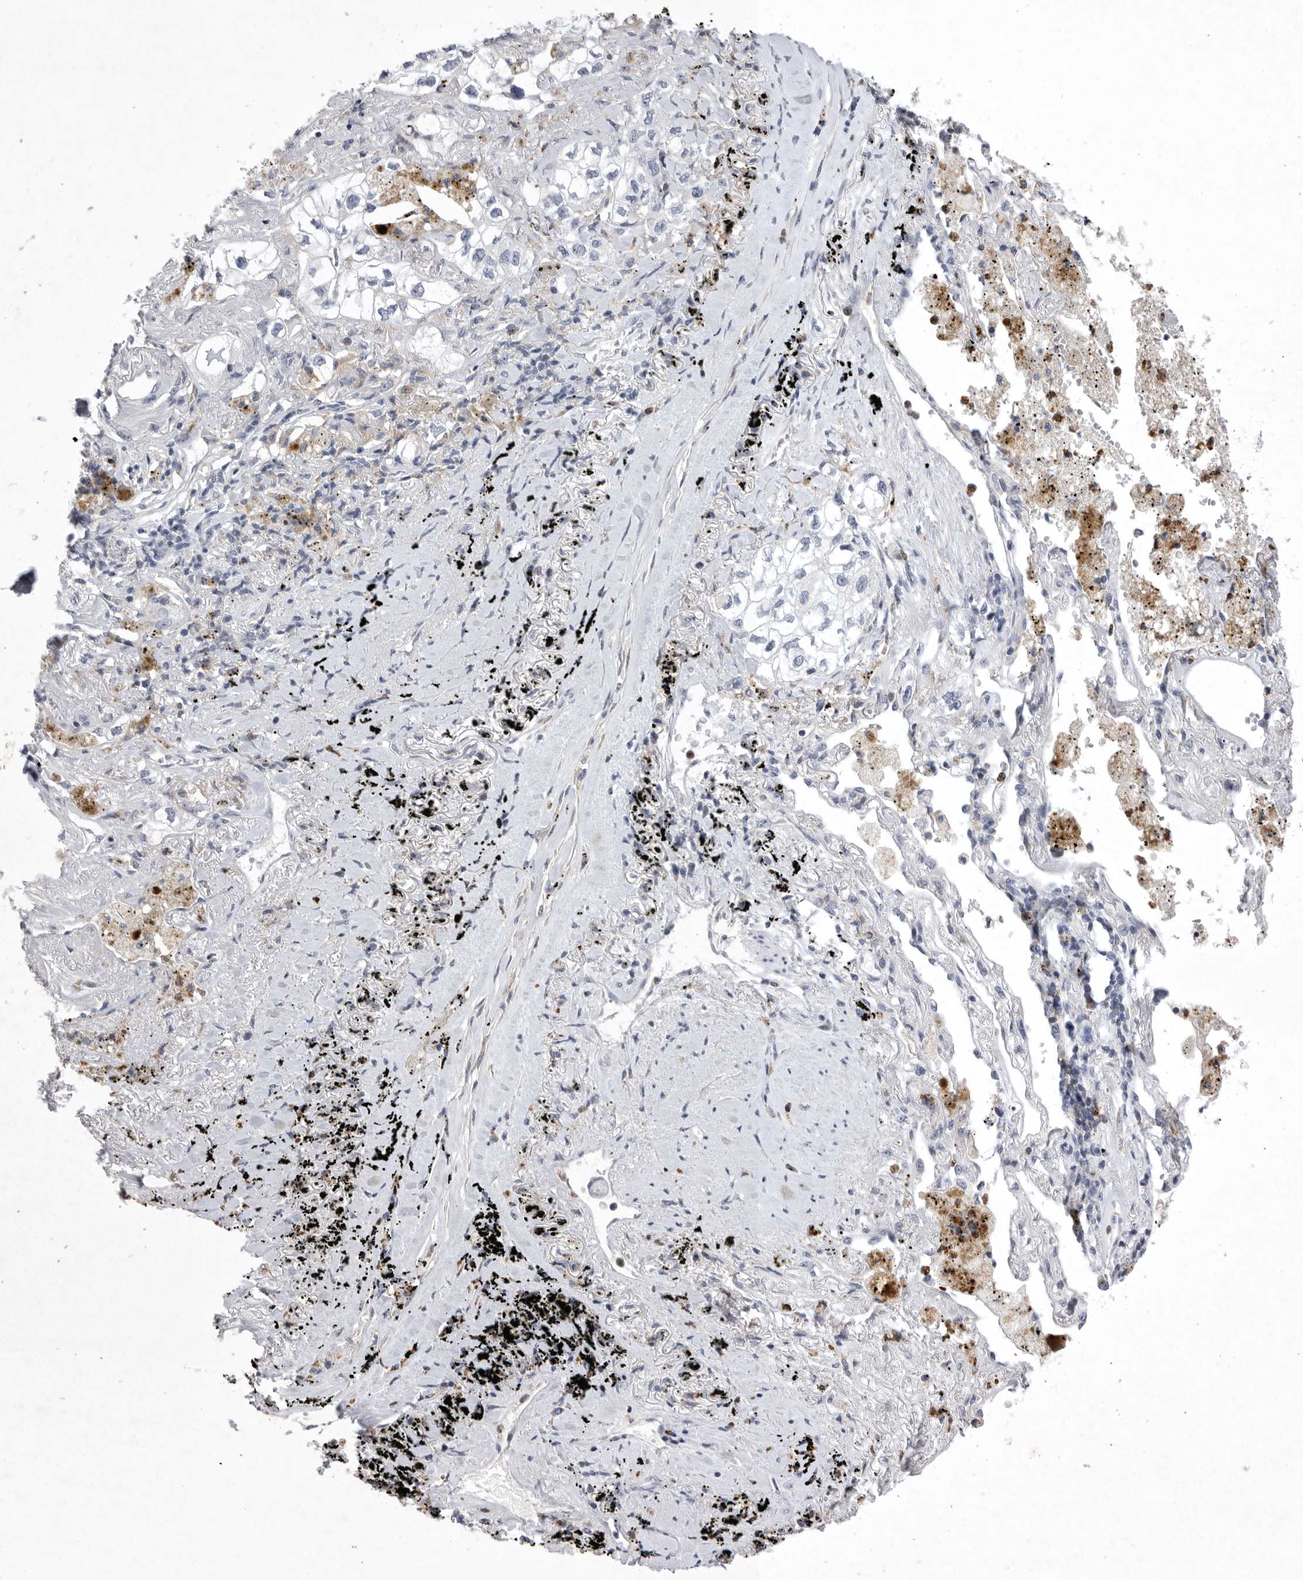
{"staining": {"intensity": "negative", "quantity": "none", "location": "none"}, "tissue": "lung cancer", "cell_type": "Tumor cells", "image_type": "cancer", "snomed": [{"axis": "morphology", "description": "Adenocarcinoma, NOS"}, {"axis": "topography", "description": "Lung"}], "caption": "Tumor cells are negative for protein expression in human lung adenocarcinoma.", "gene": "SIGLEC10", "patient": {"sex": "male", "age": 63}}